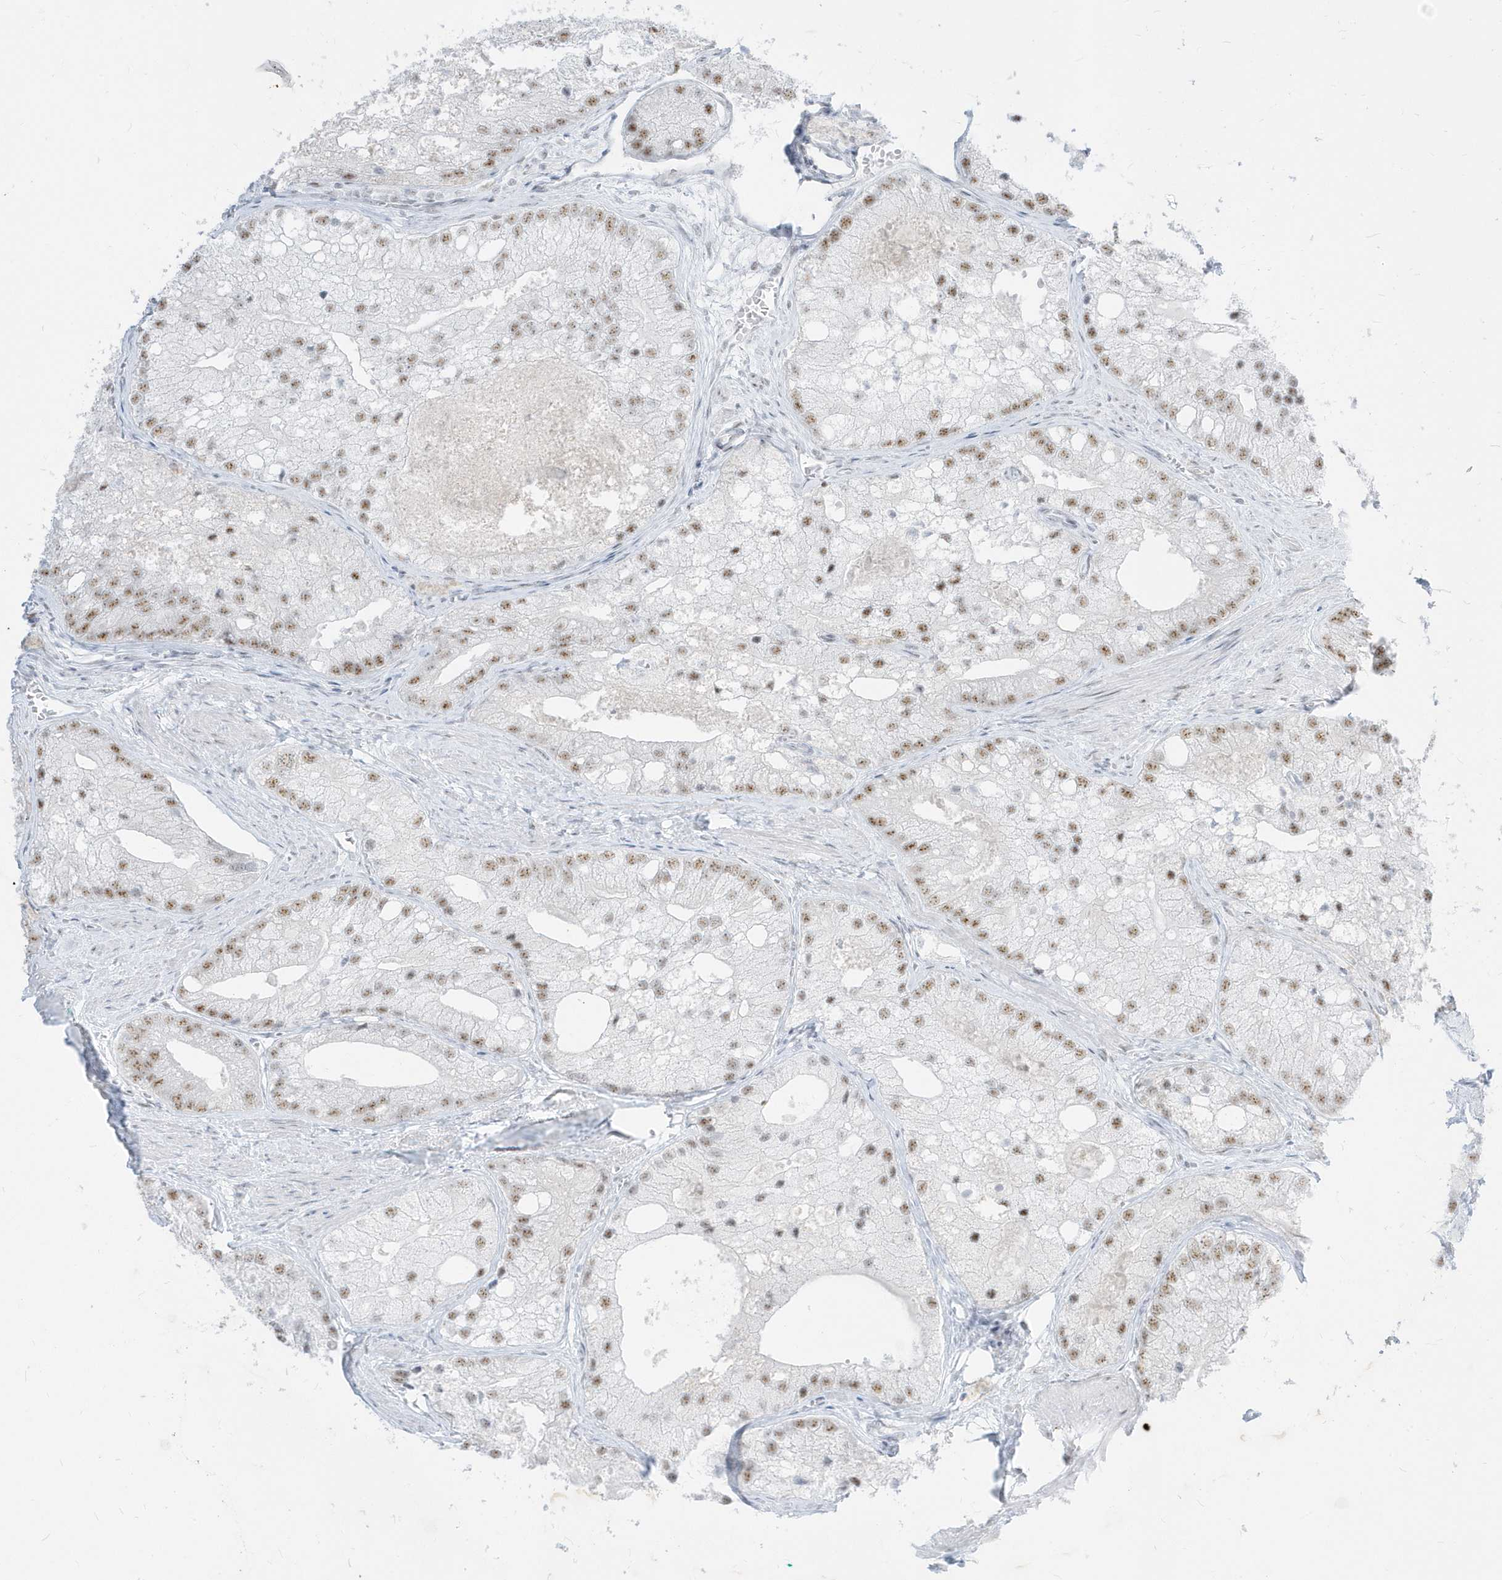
{"staining": {"intensity": "moderate", "quantity": ">75%", "location": "nuclear"}, "tissue": "prostate cancer", "cell_type": "Tumor cells", "image_type": "cancer", "snomed": [{"axis": "morphology", "description": "Adenocarcinoma, Low grade"}, {"axis": "topography", "description": "Prostate"}], "caption": "Immunohistochemical staining of human prostate cancer (adenocarcinoma (low-grade)) reveals medium levels of moderate nuclear positivity in approximately >75% of tumor cells.", "gene": "PLEKHN1", "patient": {"sex": "male", "age": 69}}